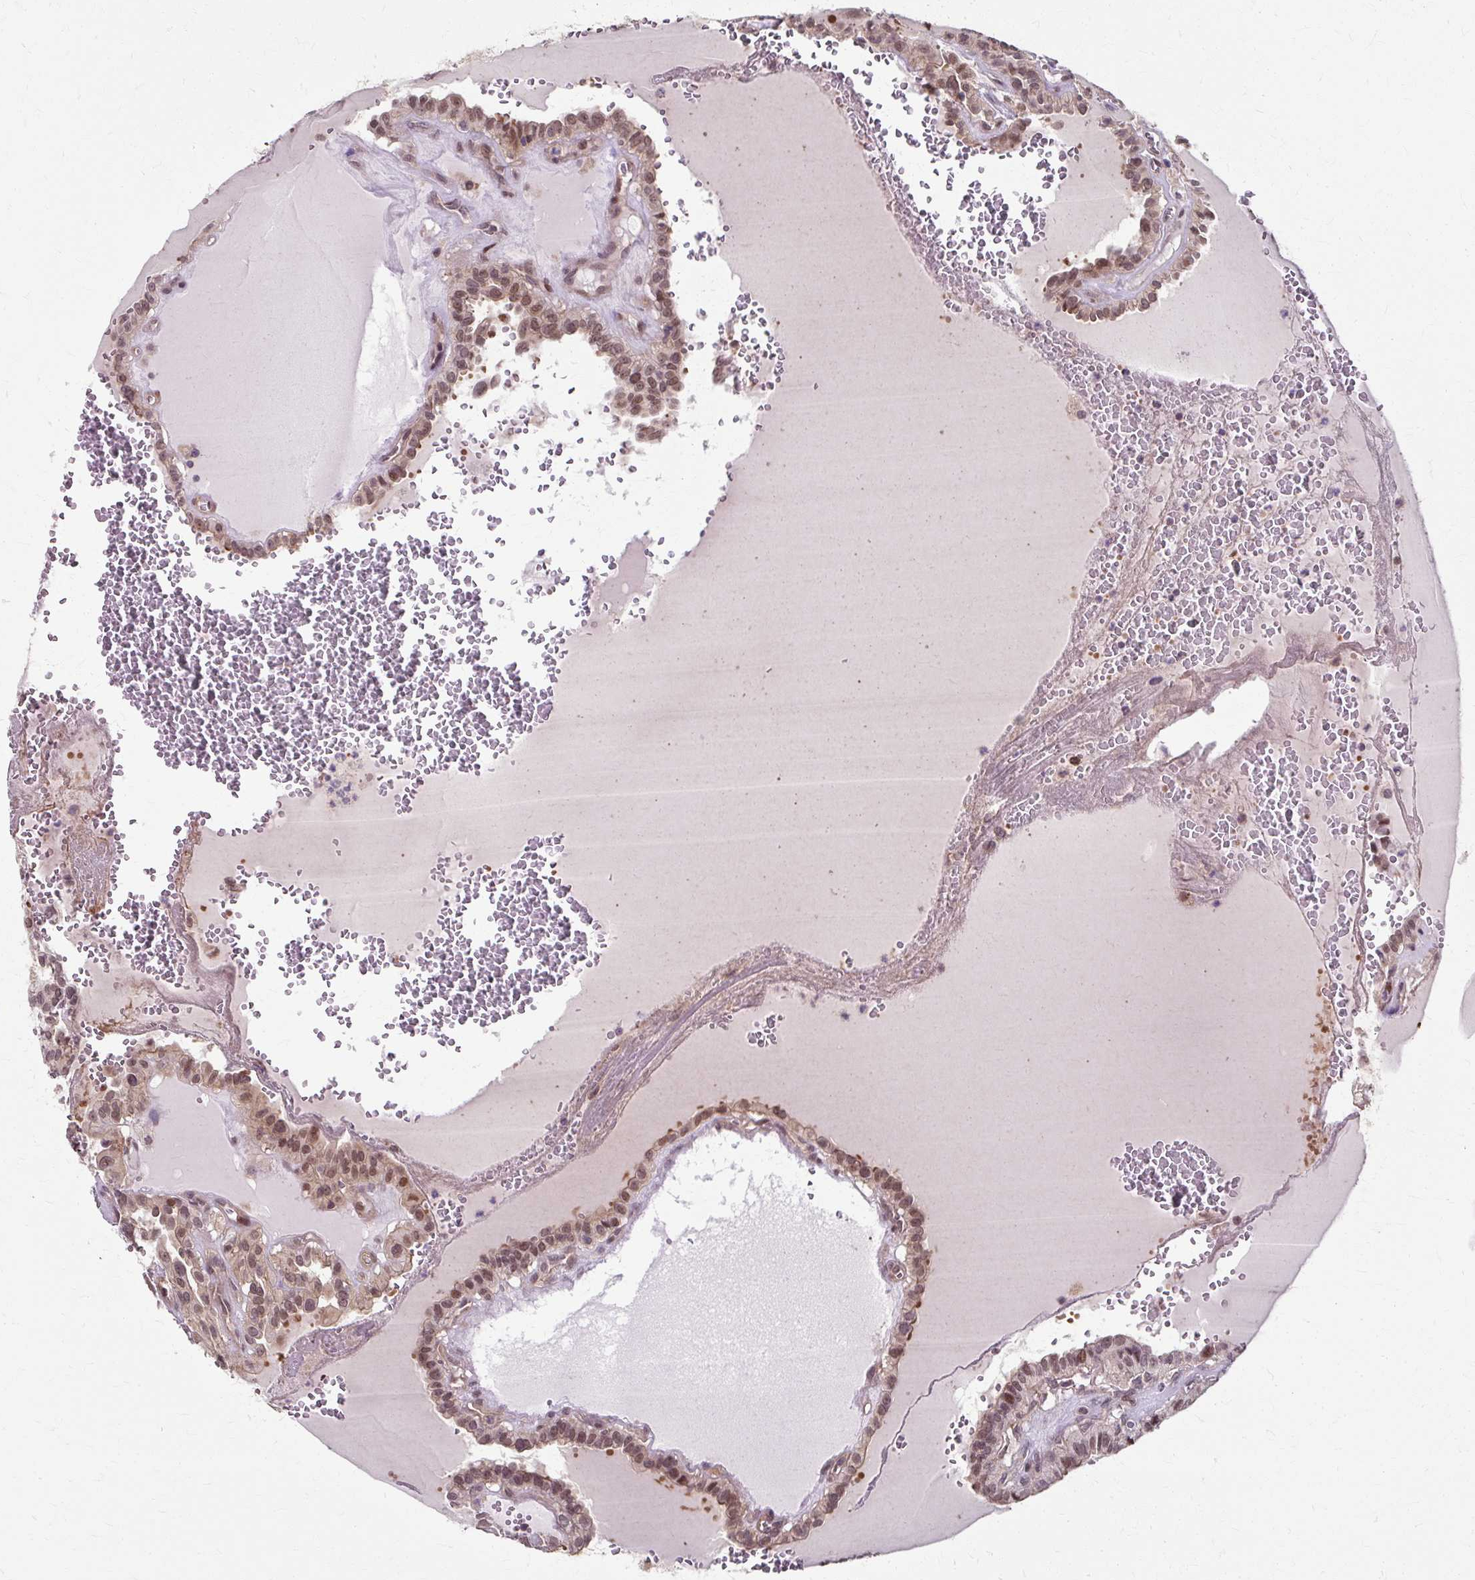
{"staining": {"intensity": "weak", "quantity": ">75%", "location": "nuclear"}, "tissue": "thyroid cancer", "cell_type": "Tumor cells", "image_type": "cancer", "snomed": [{"axis": "morphology", "description": "Papillary adenocarcinoma, NOS"}, {"axis": "topography", "description": "Thyroid gland"}], "caption": "This micrograph displays immunohistochemistry (IHC) staining of papillary adenocarcinoma (thyroid), with low weak nuclear expression in approximately >75% of tumor cells.", "gene": "ZNF555", "patient": {"sex": "female", "age": 21}}